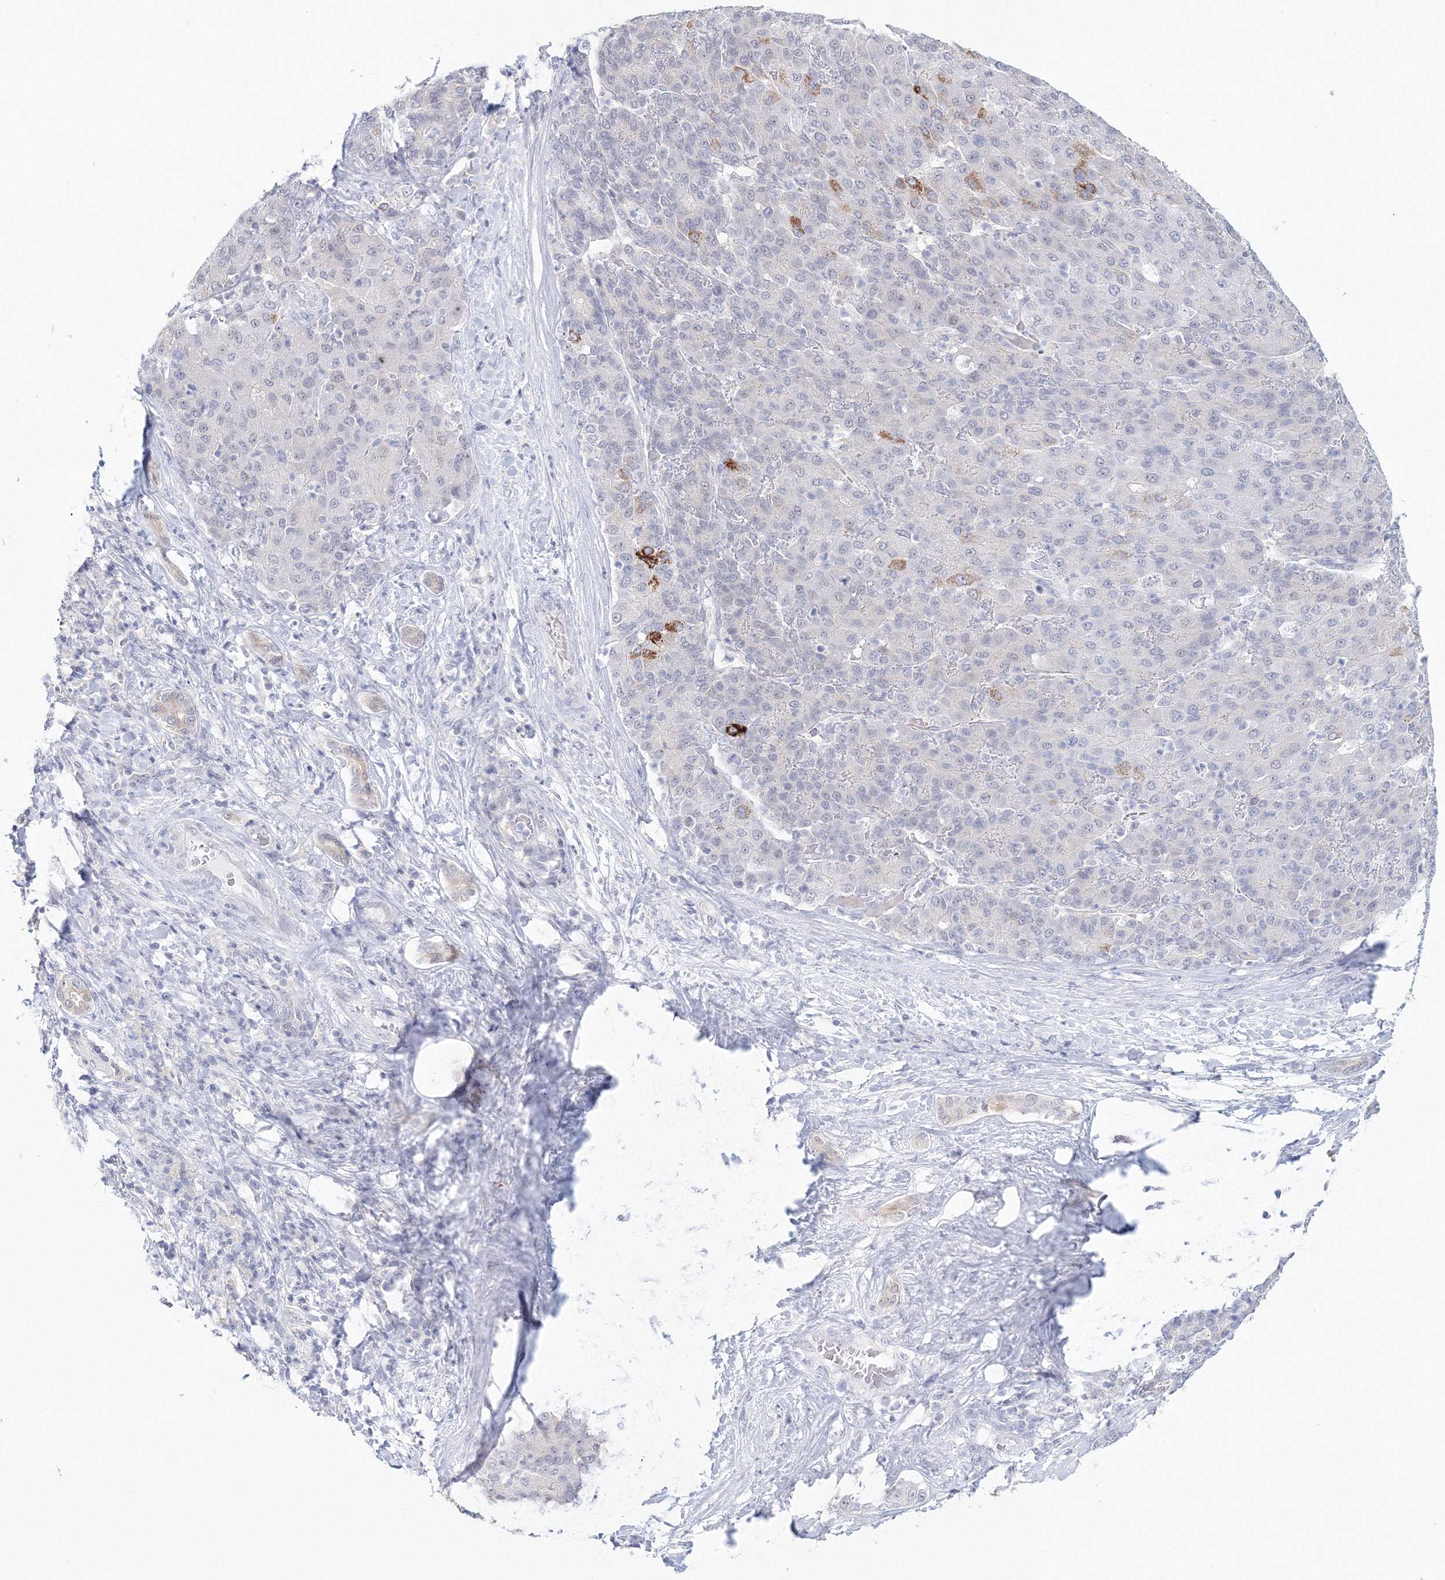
{"staining": {"intensity": "strong", "quantity": "<25%", "location": "cytoplasmic/membranous"}, "tissue": "liver cancer", "cell_type": "Tumor cells", "image_type": "cancer", "snomed": [{"axis": "morphology", "description": "Carcinoma, Hepatocellular, NOS"}, {"axis": "topography", "description": "Liver"}], "caption": "Approximately <25% of tumor cells in hepatocellular carcinoma (liver) demonstrate strong cytoplasmic/membranous protein positivity as visualized by brown immunohistochemical staining.", "gene": "VSIG1", "patient": {"sex": "male", "age": 65}}